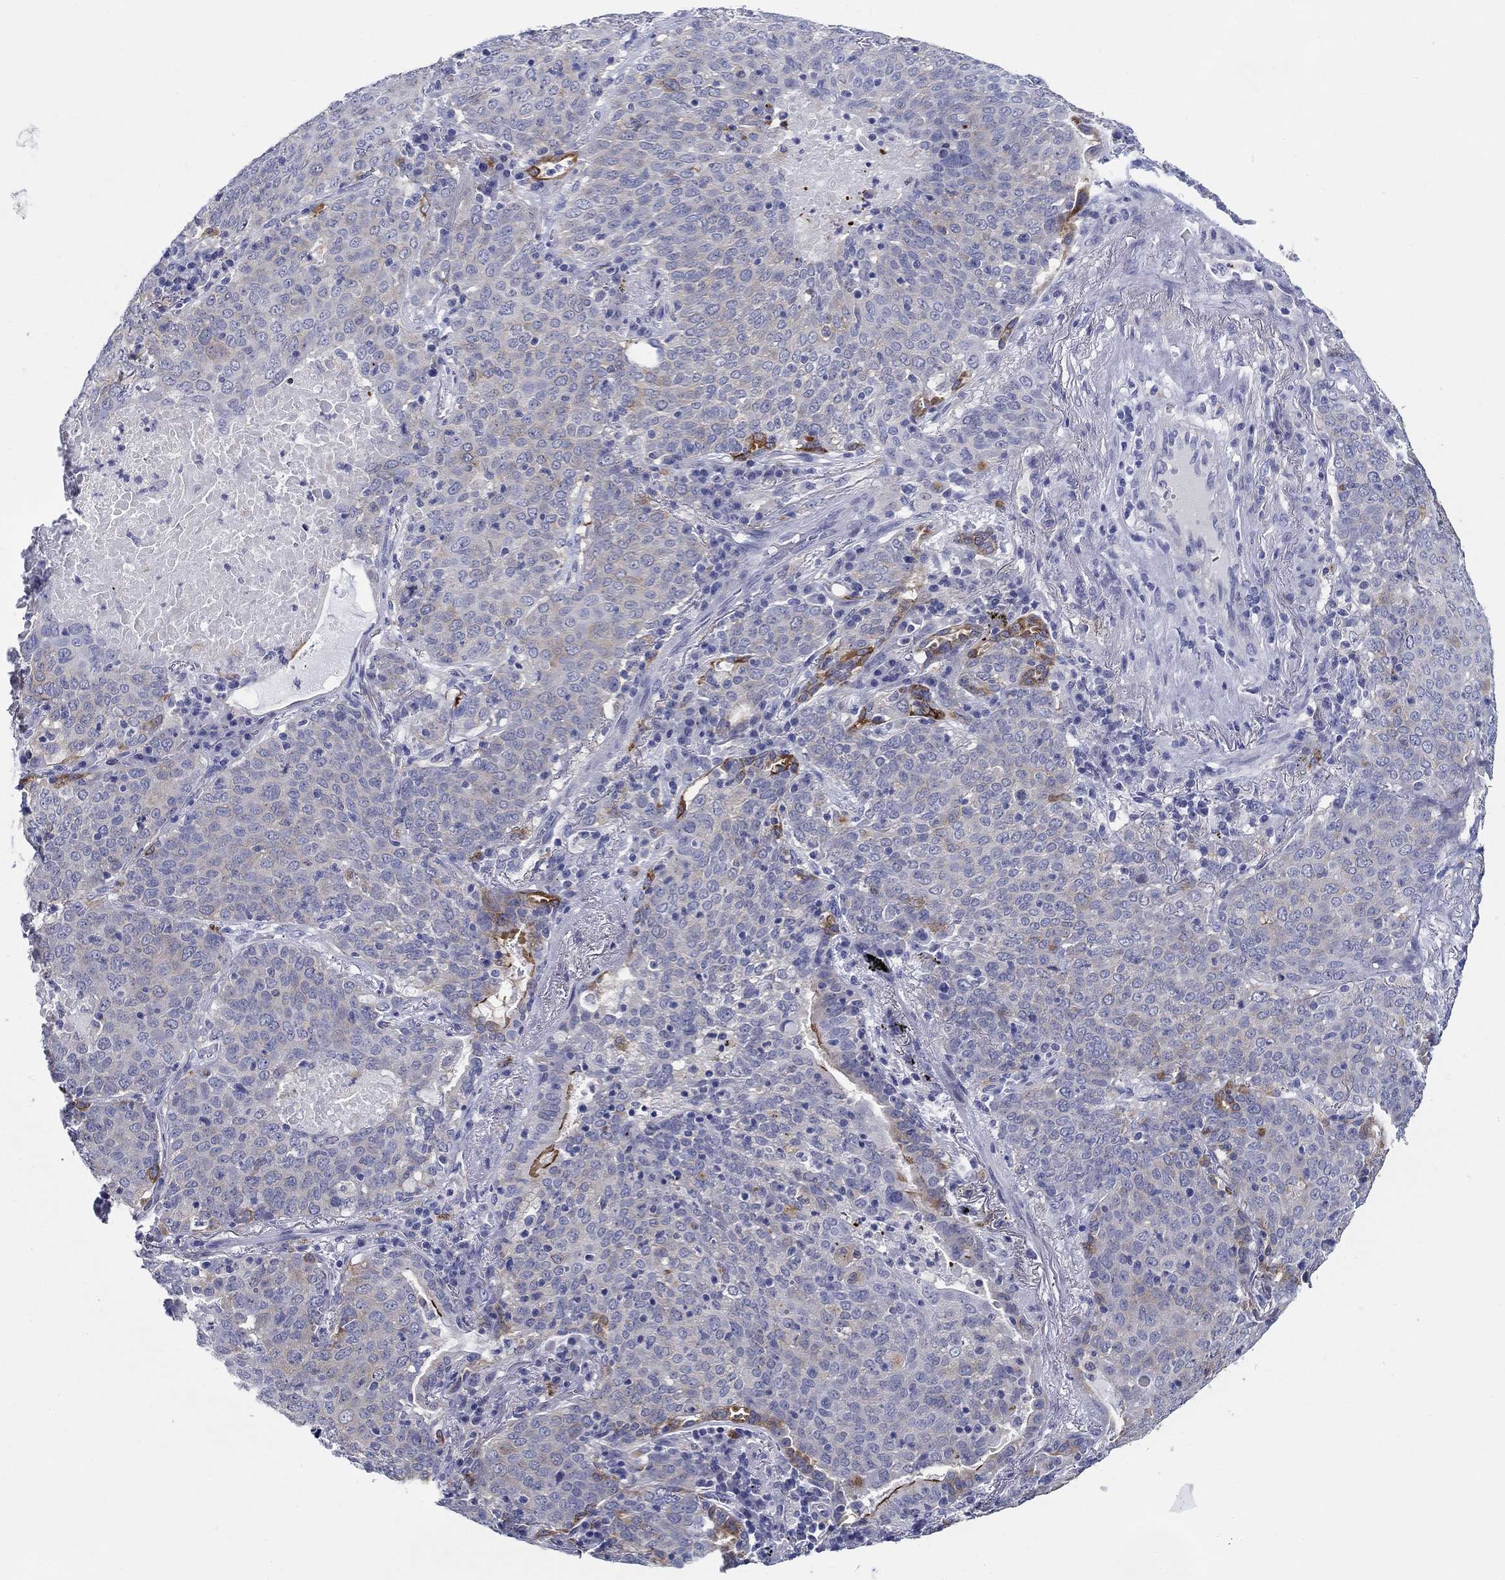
{"staining": {"intensity": "negative", "quantity": "none", "location": "none"}, "tissue": "lung cancer", "cell_type": "Tumor cells", "image_type": "cancer", "snomed": [{"axis": "morphology", "description": "Squamous cell carcinoma, NOS"}, {"axis": "topography", "description": "Lung"}], "caption": "Immunohistochemical staining of lung squamous cell carcinoma exhibits no significant positivity in tumor cells.", "gene": "RAP1GAP", "patient": {"sex": "male", "age": 82}}